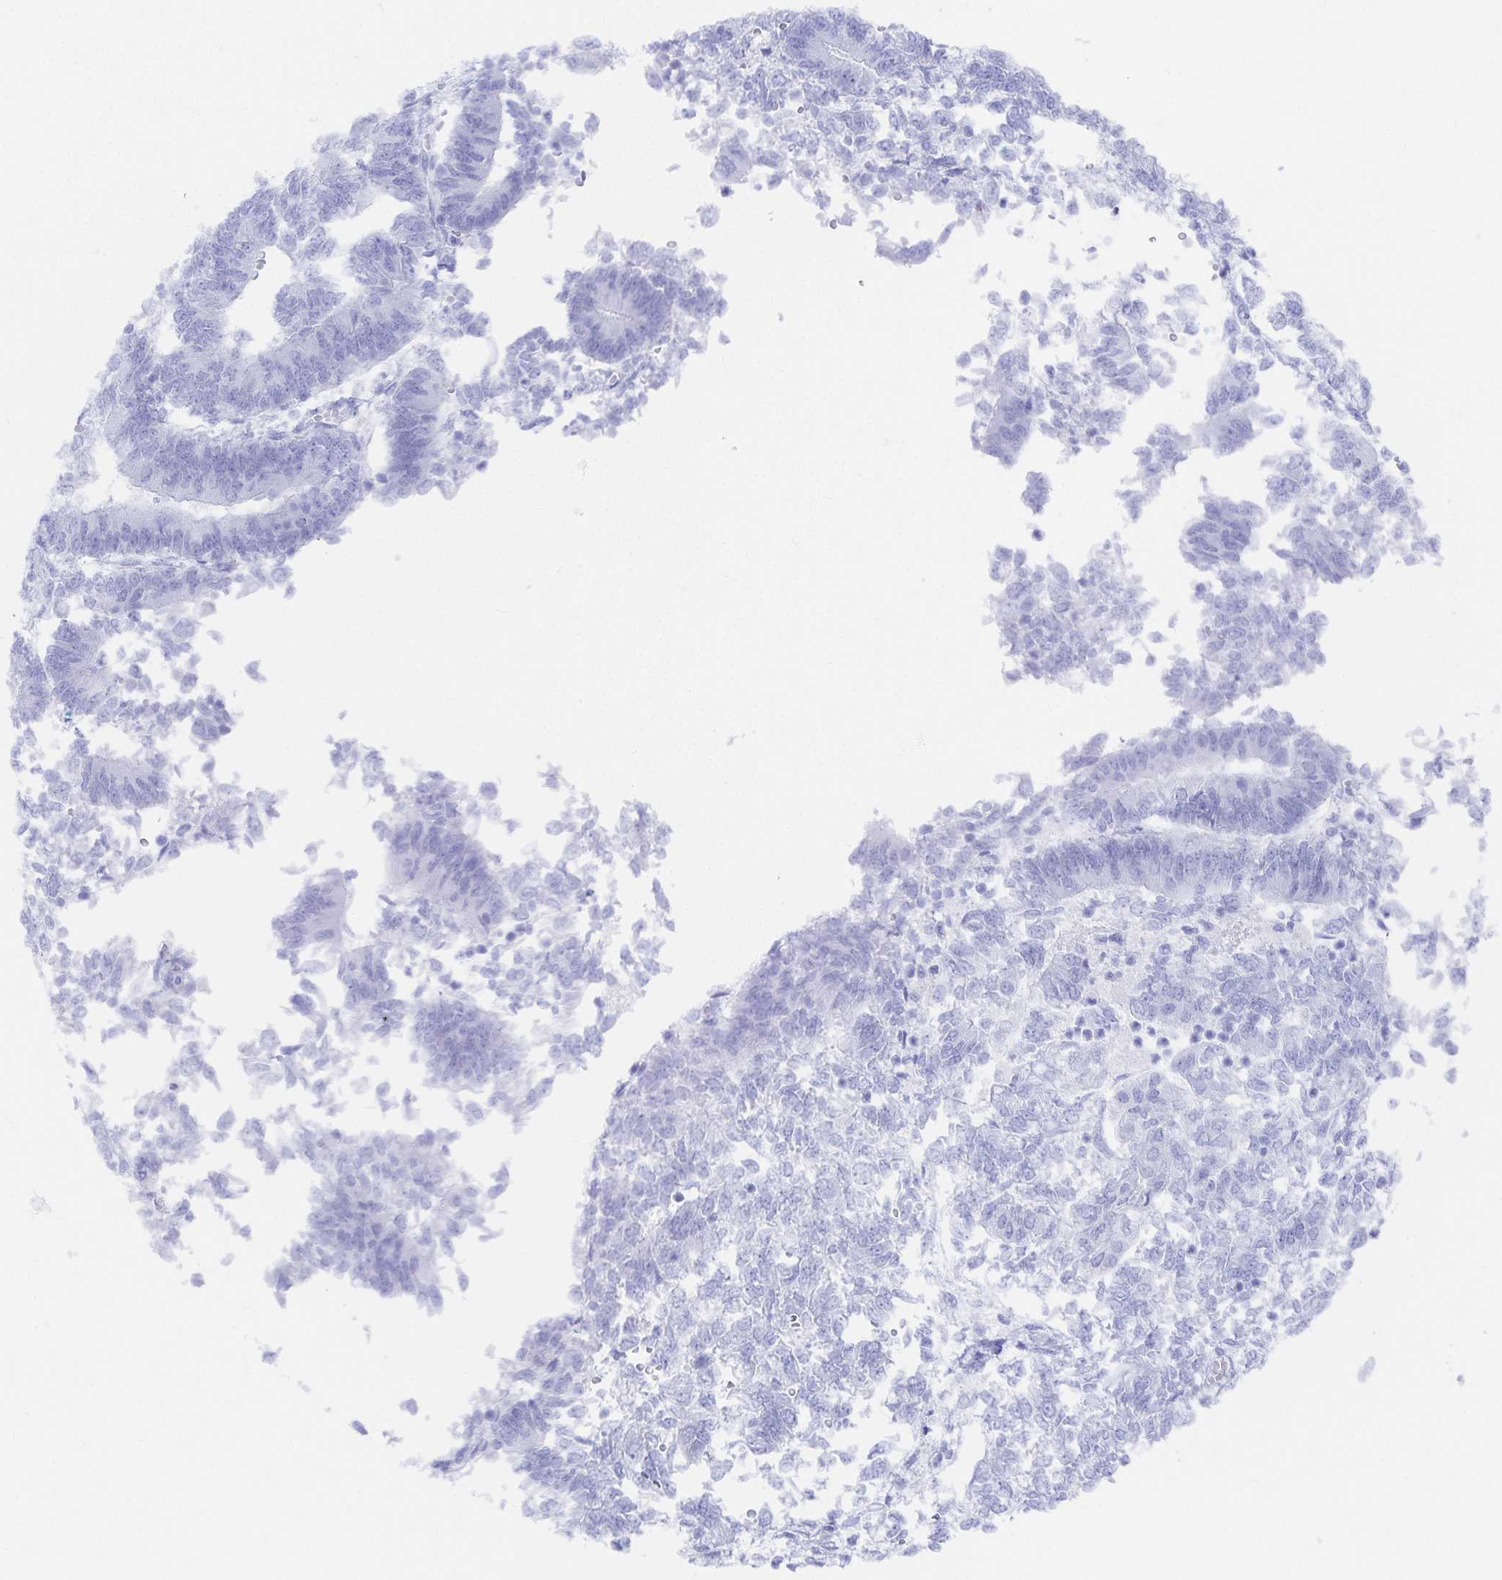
{"staining": {"intensity": "negative", "quantity": "none", "location": "none"}, "tissue": "endometrial cancer", "cell_type": "Tumor cells", "image_type": "cancer", "snomed": [{"axis": "morphology", "description": "Adenocarcinoma, NOS"}, {"axis": "topography", "description": "Endometrium"}], "caption": "Immunohistochemistry (IHC) image of neoplastic tissue: human endometrial cancer (adenocarcinoma) stained with DAB (3,3'-diaminobenzidine) displays no significant protein staining in tumor cells.", "gene": "SNTN", "patient": {"sex": "female", "age": 65}}